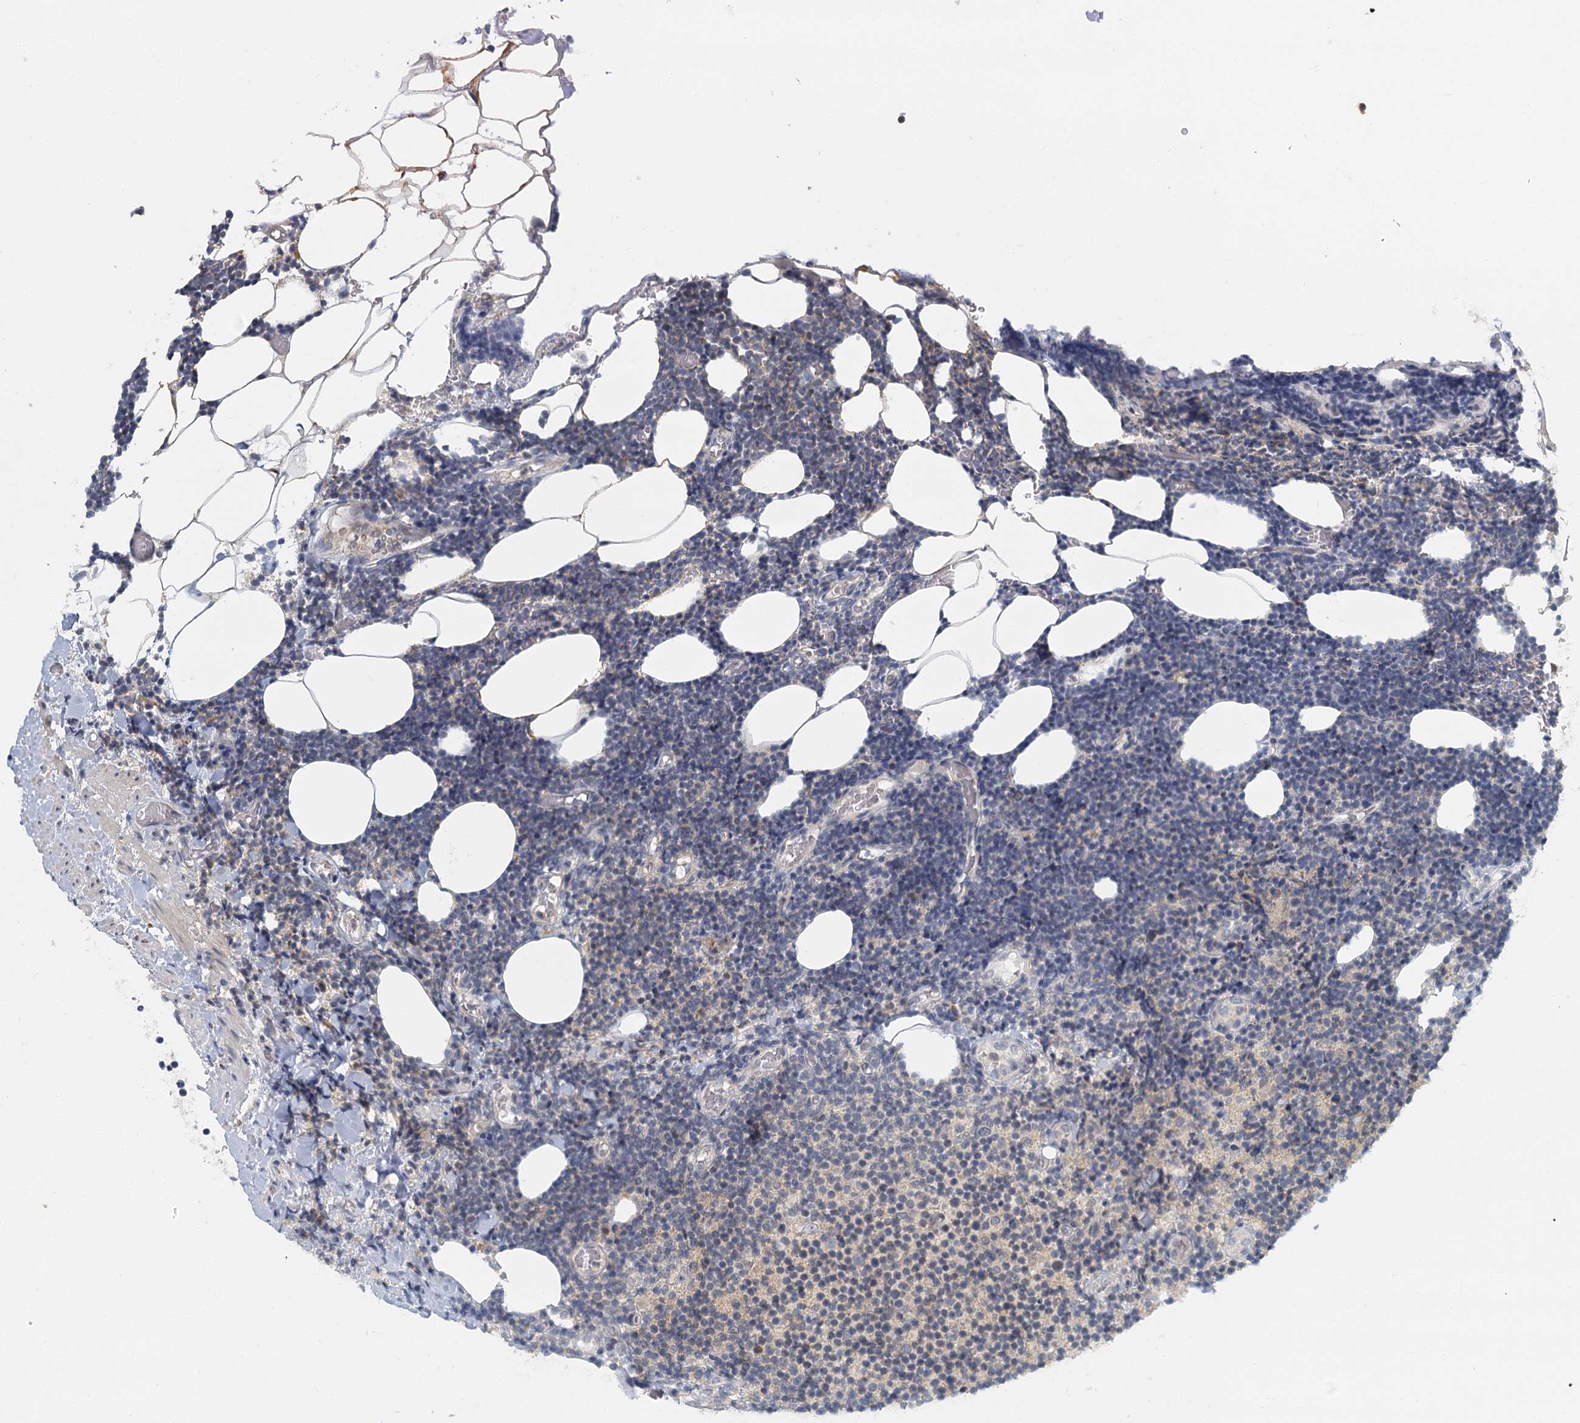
{"staining": {"intensity": "weak", "quantity": "<25%", "location": "cytoplasmic/membranous"}, "tissue": "lymphoma", "cell_type": "Tumor cells", "image_type": "cancer", "snomed": [{"axis": "morphology", "description": "Malignant lymphoma, non-Hodgkin's type, Low grade"}, {"axis": "topography", "description": "Lymph node"}], "caption": "Immunohistochemical staining of human lymphoma shows no significant staining in tumor cells.", "gene": "ZNF549", "patient": {"sex": "male", "age": 66}}